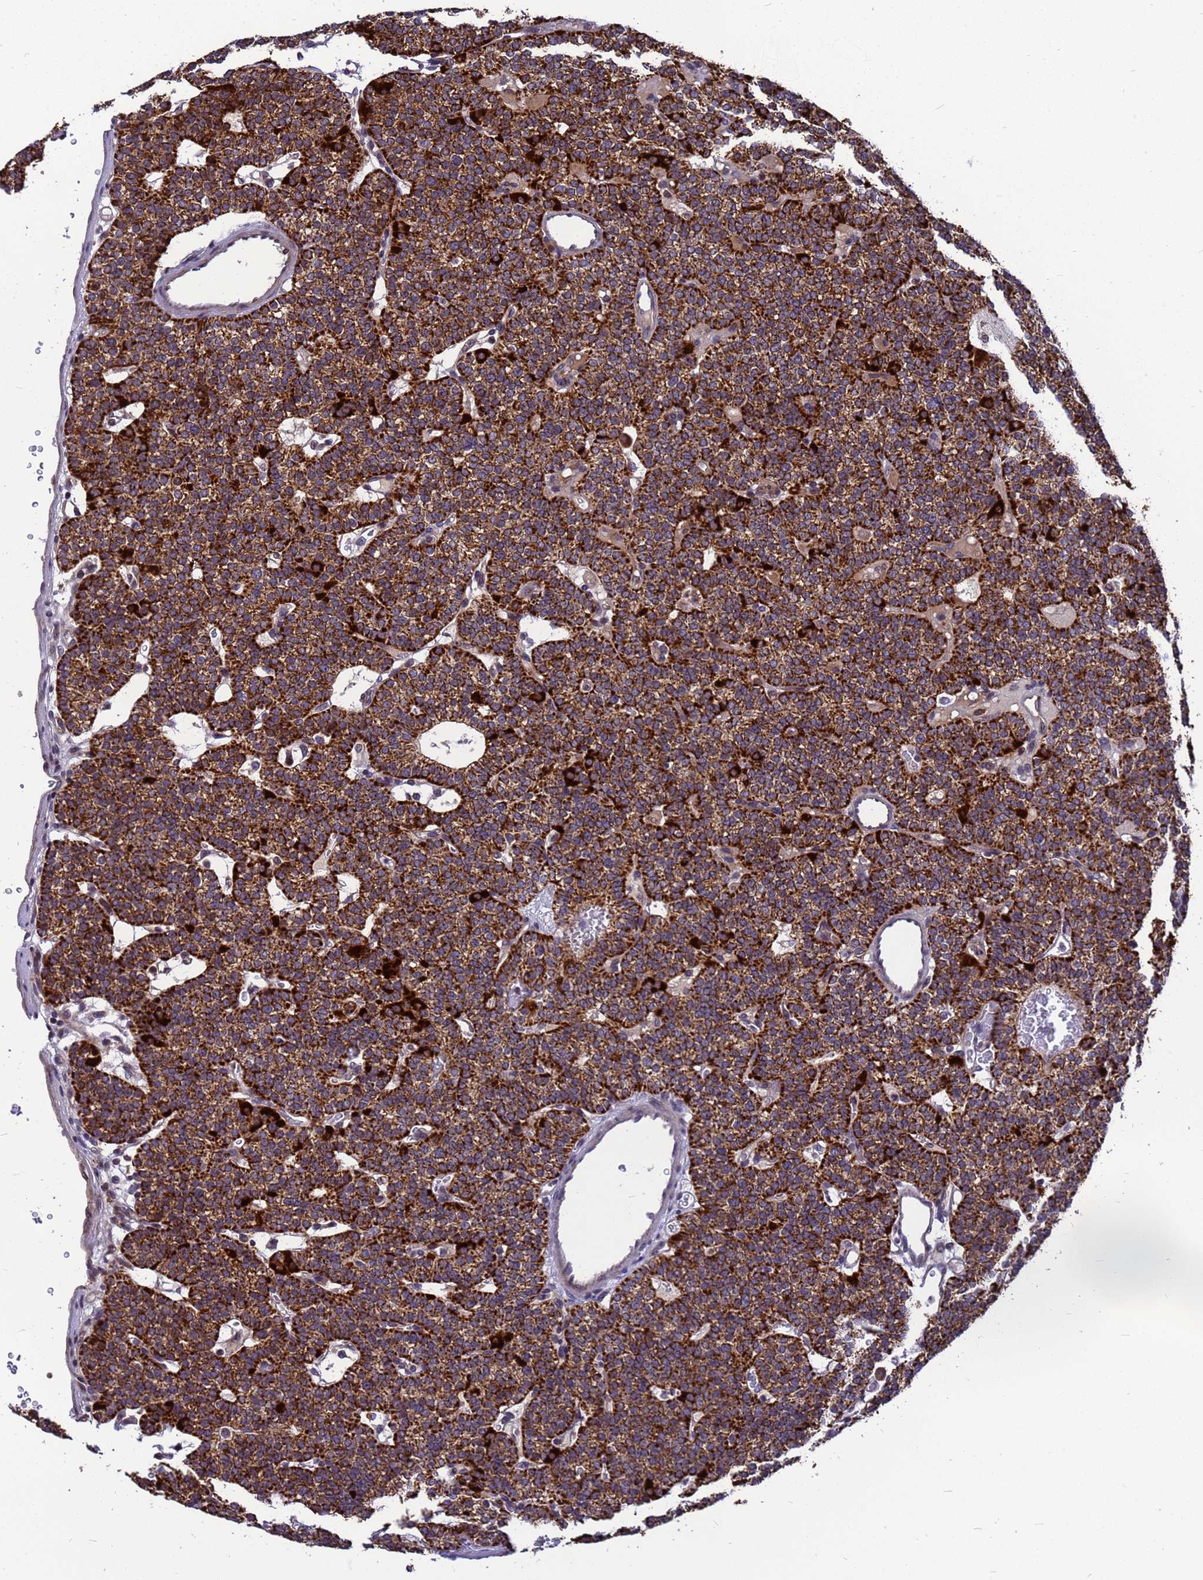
{"staining": {"intensity": "strong", "quantity": ">75%", "location": "cytoplasmic/membranous"}, "tissue": "parathyroid gland", "cell_type": "Glandular cells", "image_type": "normal", "snomed": [{"axis": "morphology", "description": "Normal tissue, NOS"}, {"axis": "topography", "description": "Parathyroid gland"}], "caption": "Approximately >75% of glandular cells in unremarkable parathyroid gland show strong cytoplasmic/membranous protein expression as visualized by brown immunohistochemical staining.", "gene": "CMC4", "patient": {"sex": "male", "age": 83}}